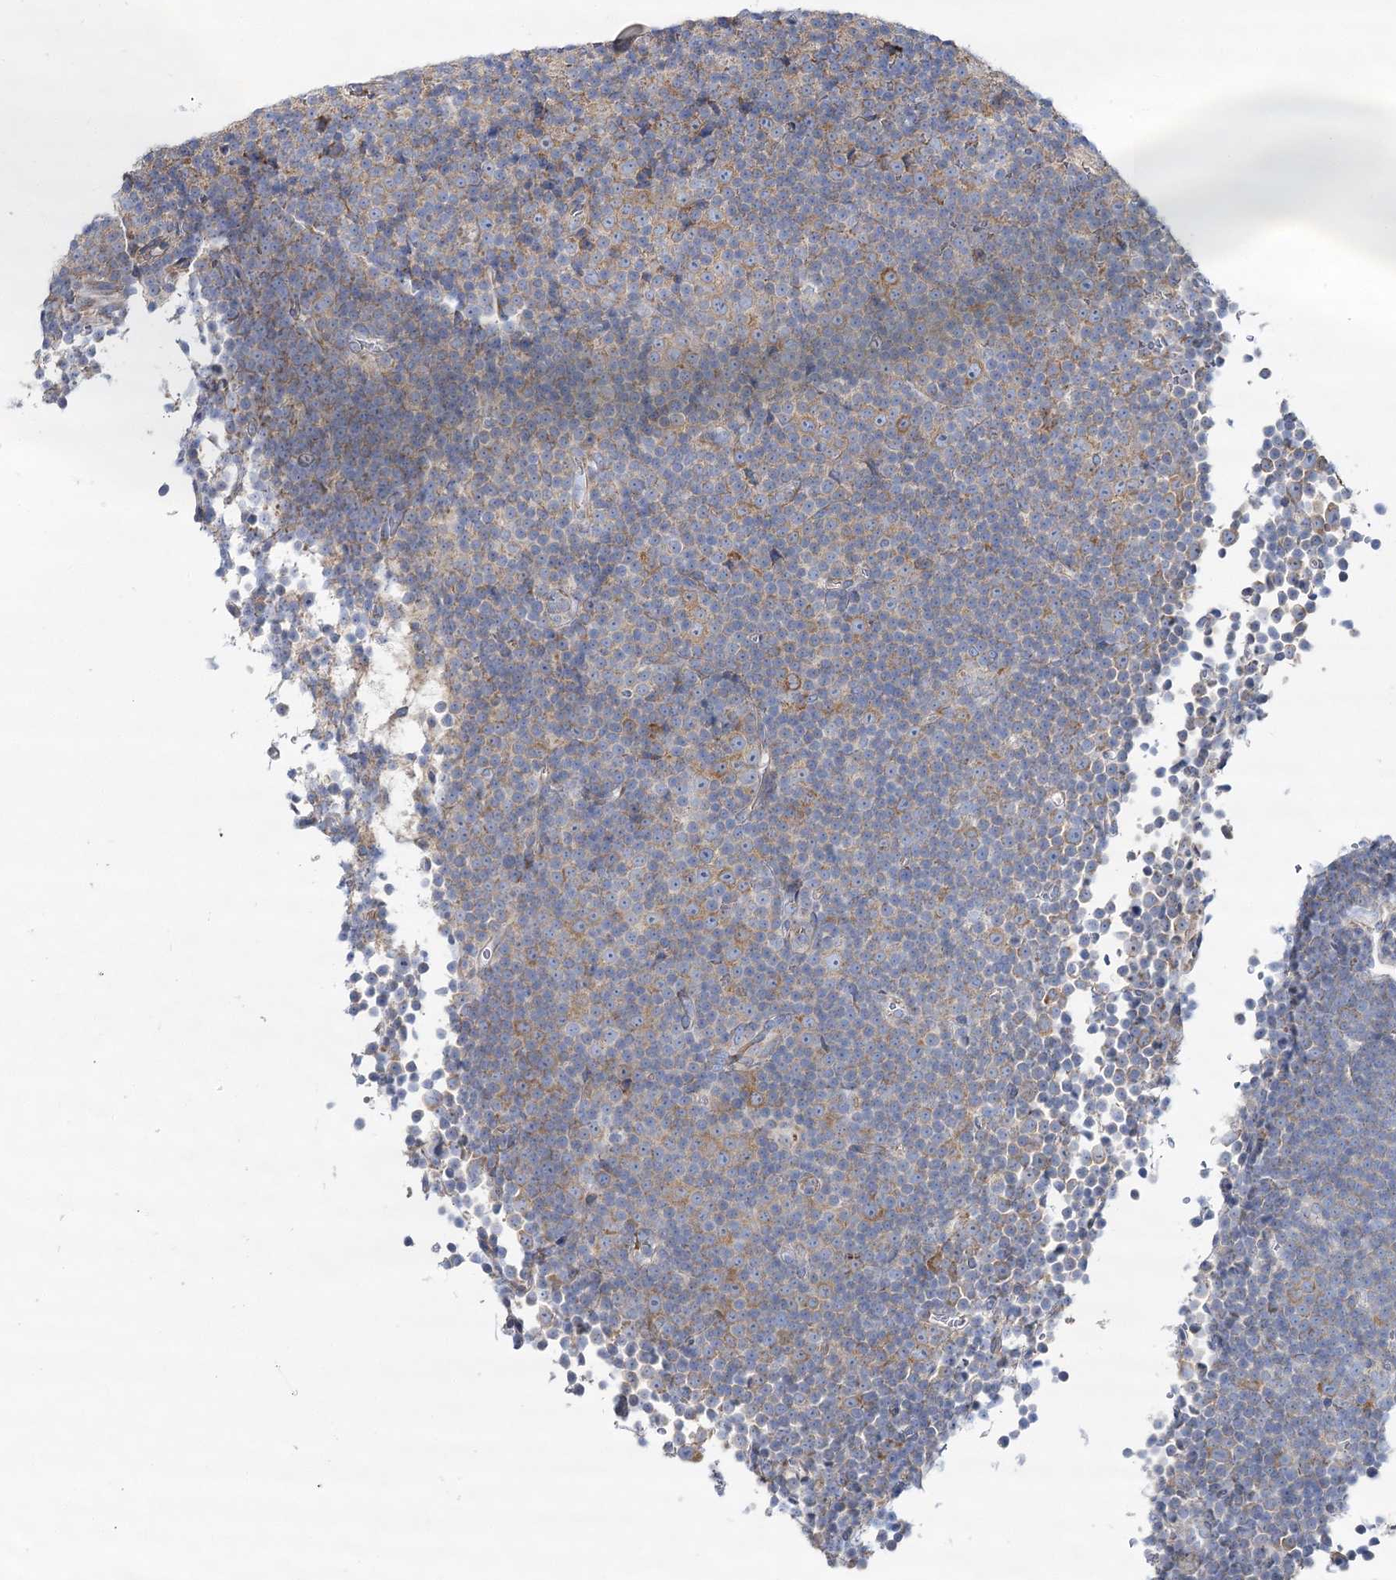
{"staining": {"intensity": "moderate", "quantity": "<25%", "location": "cytoplasmic/membranous"}, "tissue": "lymphoma", "cell_type": "Tumor cells", "image_type": "cancer", "snomed": [{"axis": "morphology", "description": "Malignant lymphoma, non-Hodgkin's type, Low grade"}, {"axis": "topography", "description": "Lymph node"}], "caption": "Brown immunohistochemical staining in human malignant lymphoma, non-Hodgkin's type (low-grade) reveals moderate cytoplasmic/membranous positivity in about <25% of tumor cells. (DAB (3,3'-diaminobenzidine) IHC with brightfield microscopy, high magnification).", "gene": "THUMPD3", "patient": {"sex": "female", "age": 67}}